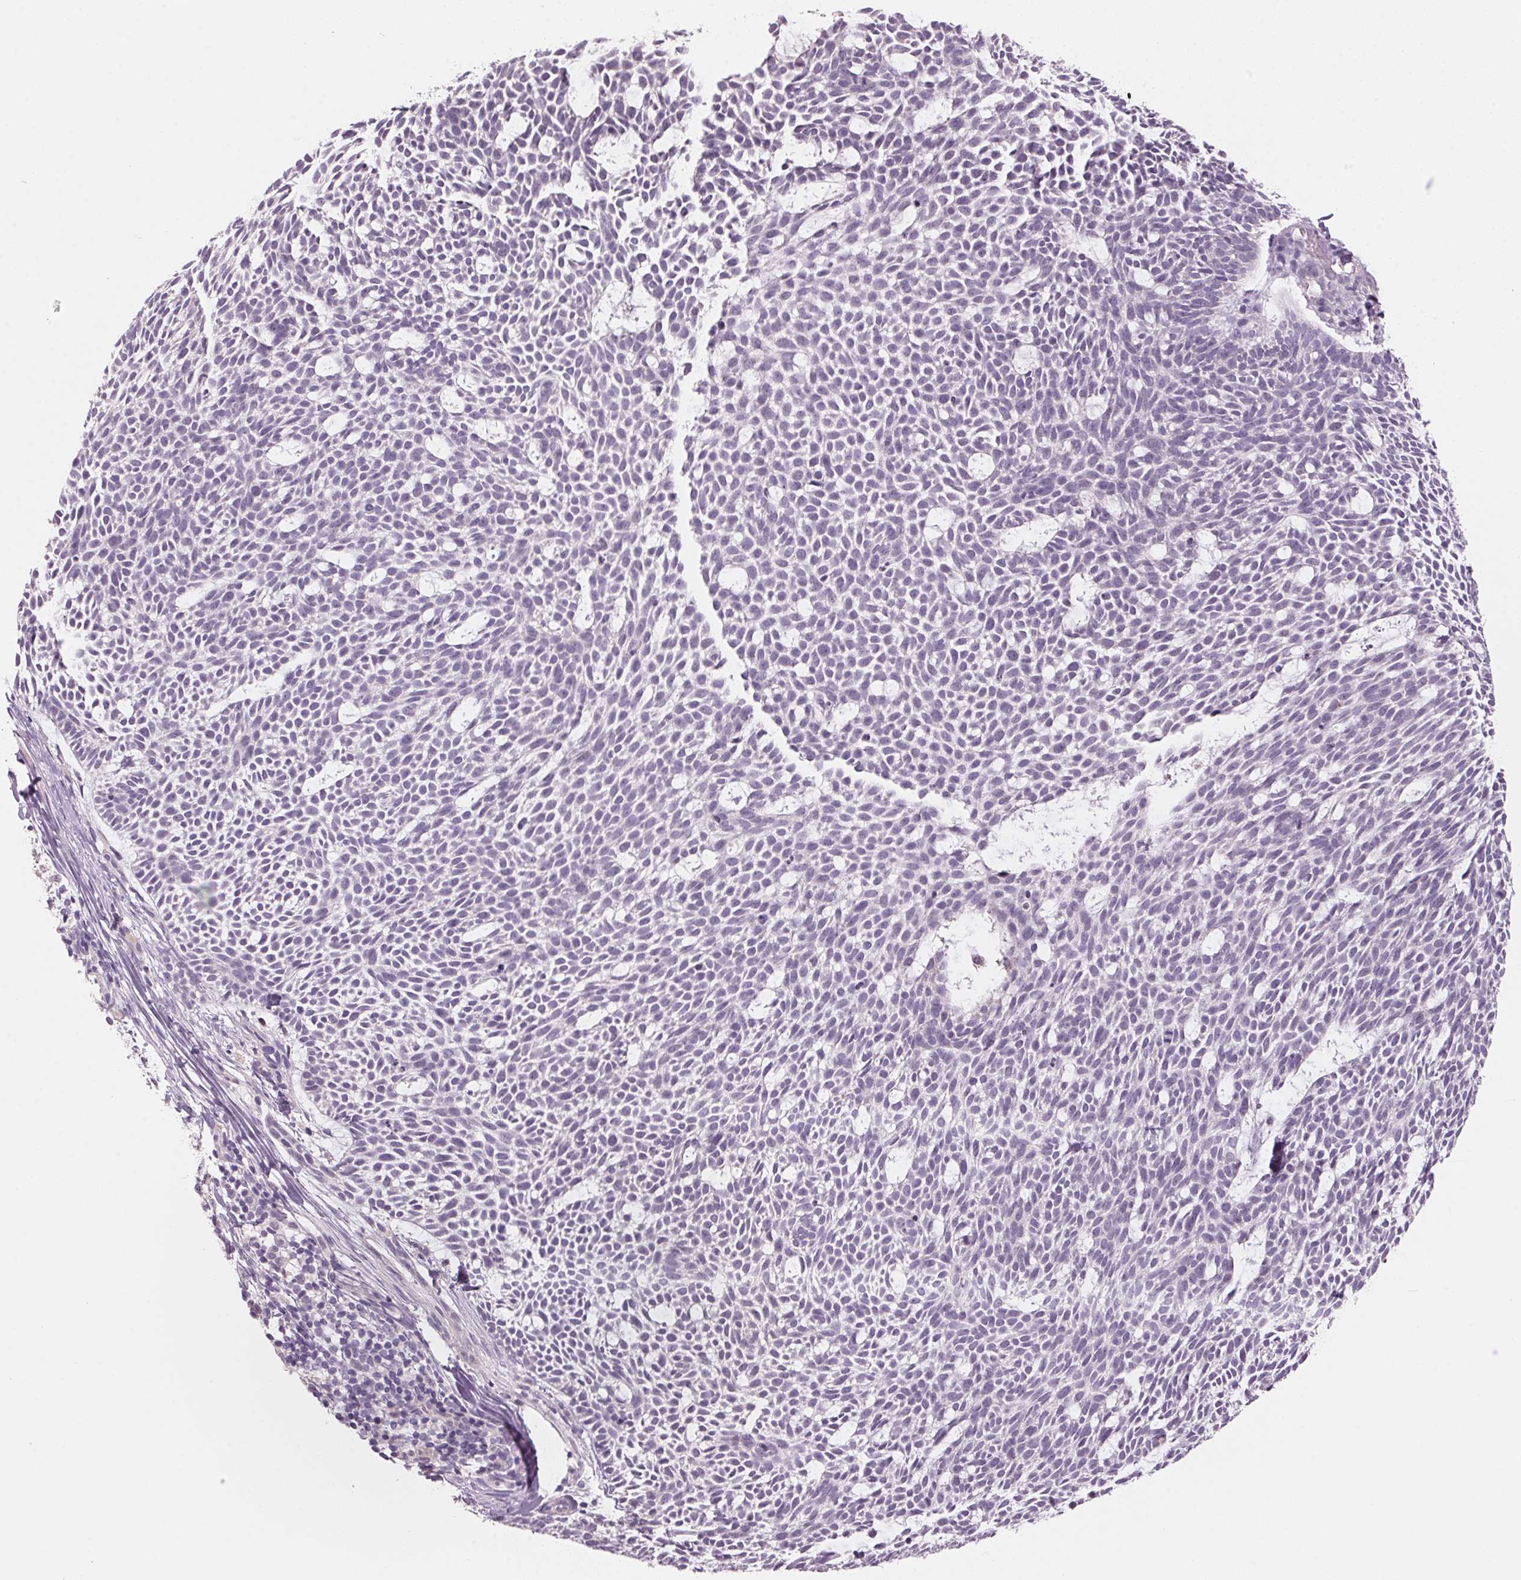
{"staining": {"intensity": "negative", "quantity": "none", "location": "none"}, "tissue": "skin cancer", "cell_type": "Tumor cells", "image_type": "cancer", "snomed": [{"axis": "morphology", "description": "Basal cell carcinoma"}, {"axis": "topography", "description": "Skin"}], "caption": "There is no significant expression in tumor cells of basal cell carcinoma (skin). The staining was performed using DAB (3,3'-diaminobenzidine) to visualize the protein expression in brown, while the nuclei were stained in blue with hematoxylin (Magnification: 20x).", "gene": "ADAM20", "patient": {"sex": "male", "age": 83}}